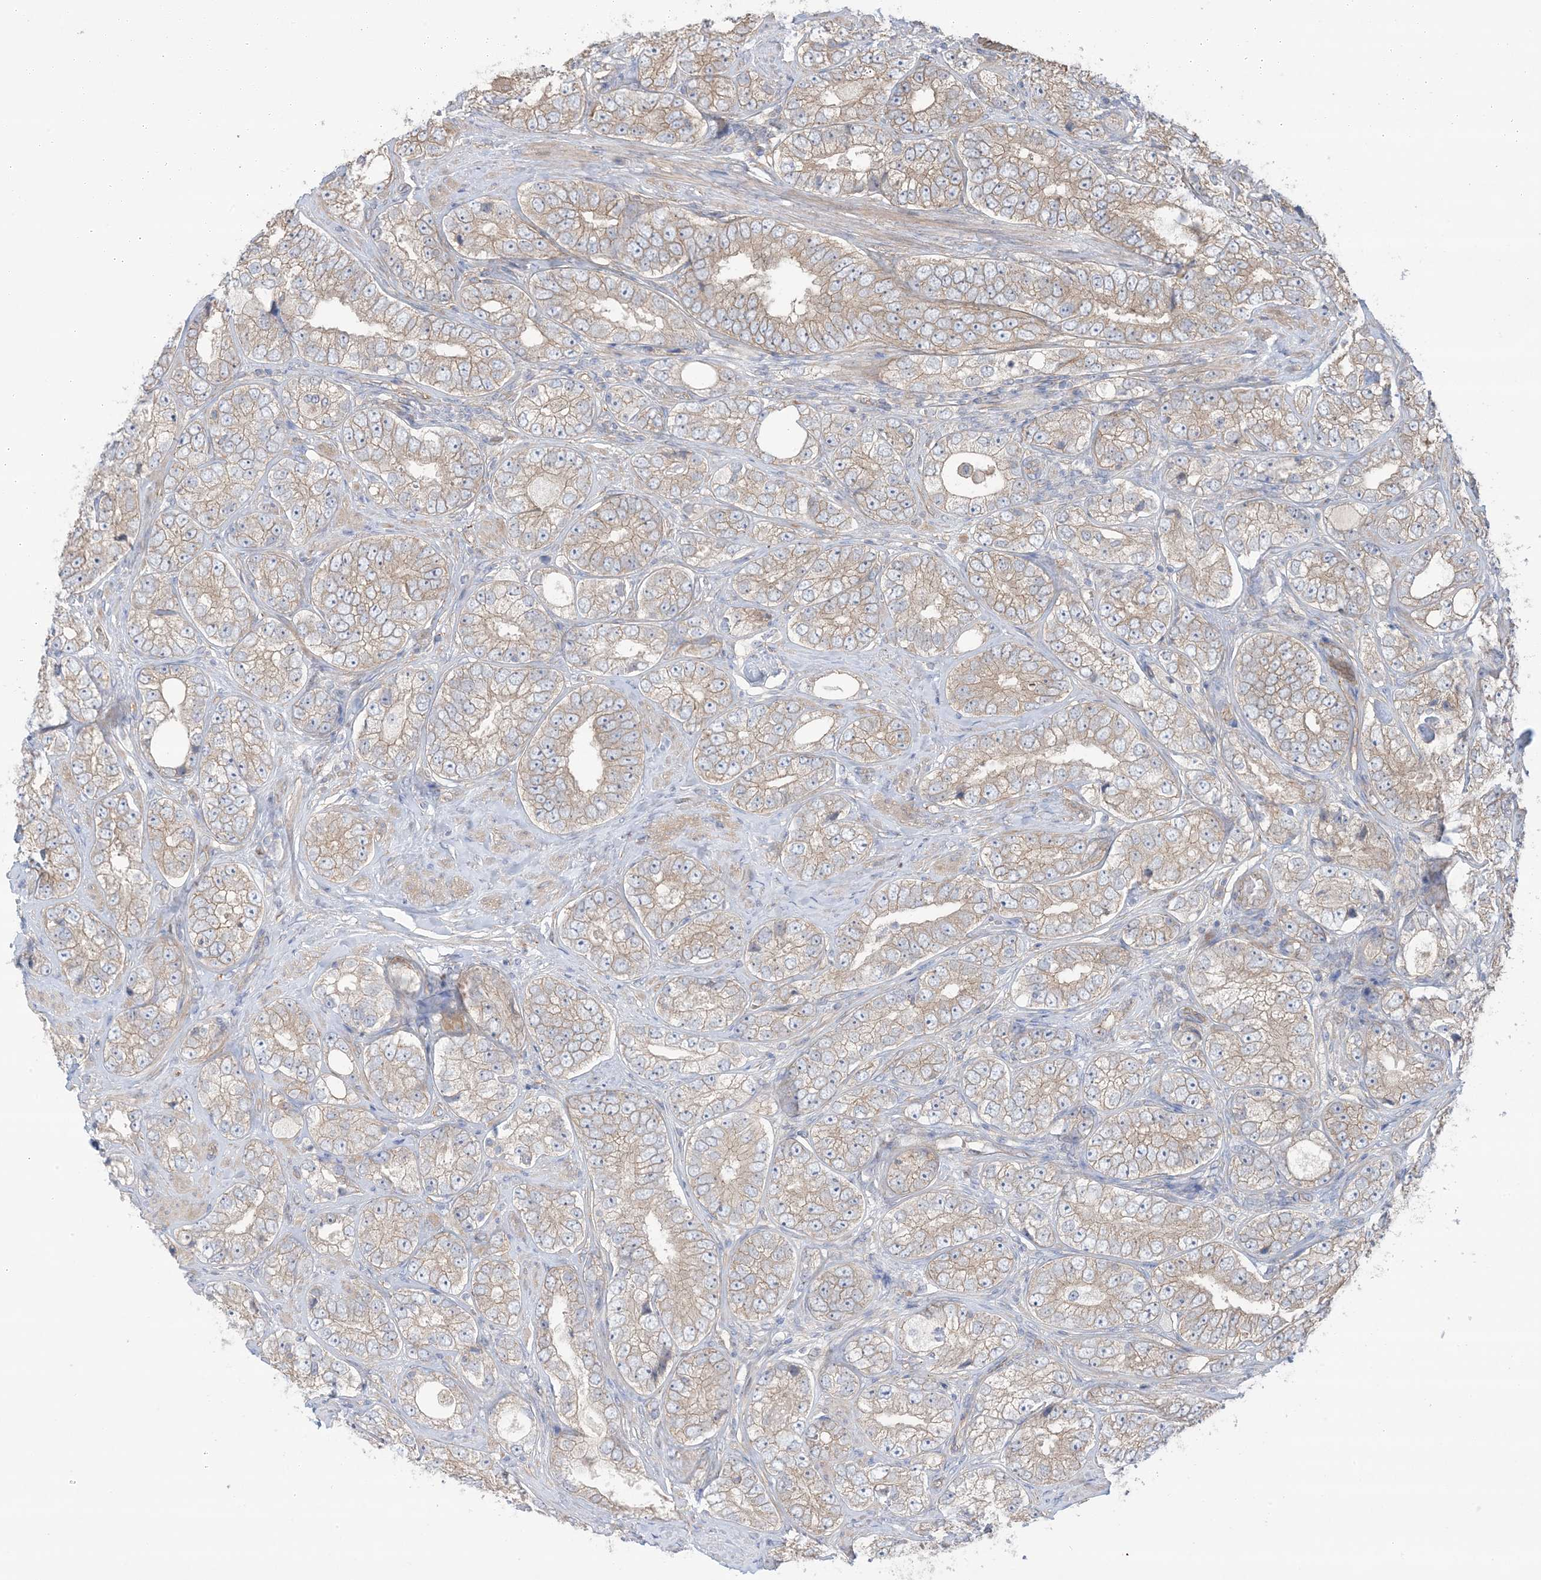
{"staining": {"intensity": "weak", "quantity": ">75%", "location": "cytoplasmic/membranous"}, "tissue": "prostate cancer", "cell_type": "Tumor cells", "image_type": "cancer", "snomed": [{"axis": "morphology", "description": "Adenocarcinoma, High grade"}, {"axis": "topography", "description": "Prostate"}], "caption": "Protein staining demonstrates weak cytoplasmic/membranous expression in approximately >75% of tumor cells in prostate high-grade adenocarcinoma.", "gene": "CCNY", "patient": {"sex": "male", "age": 56}}